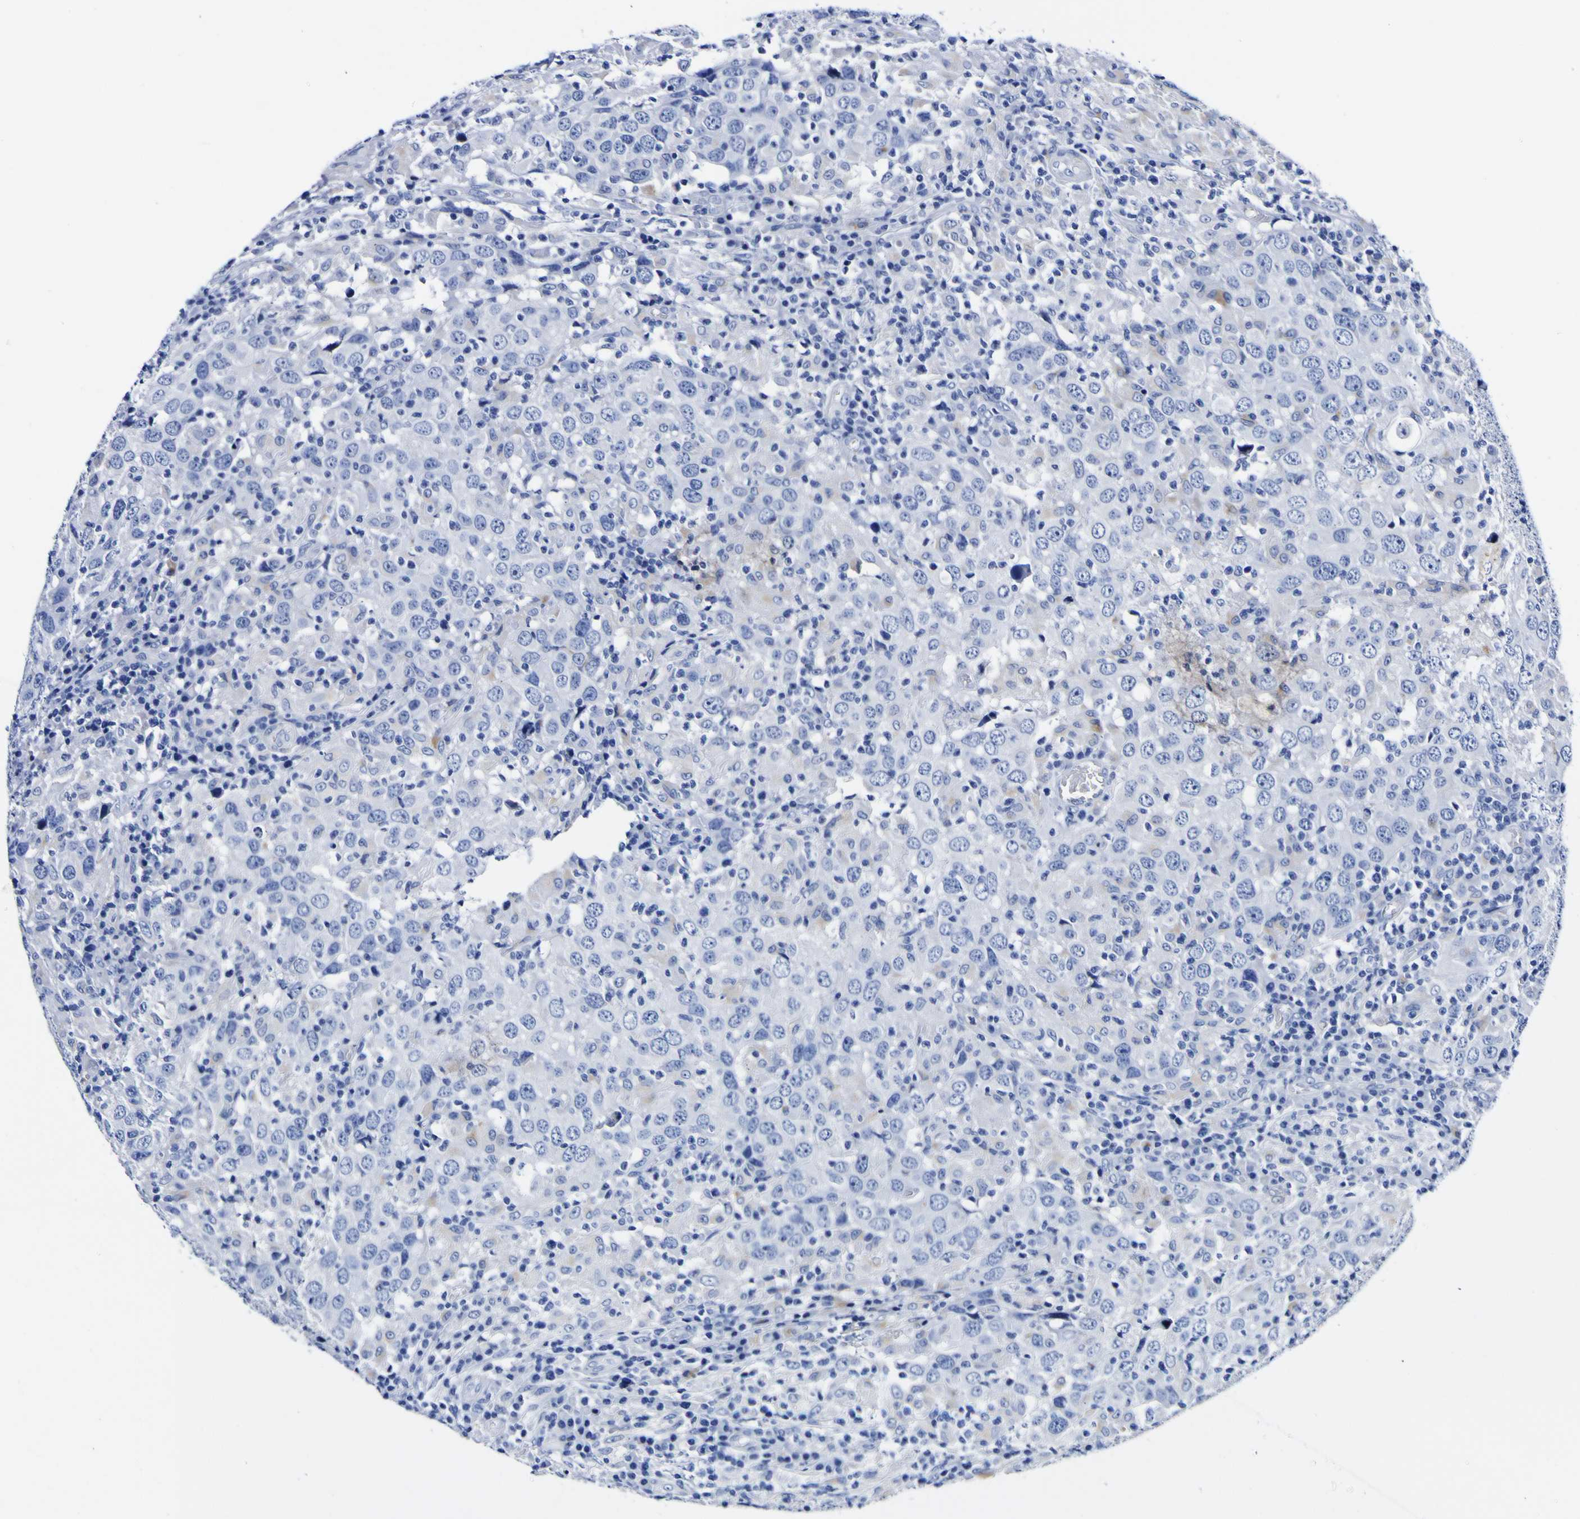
{"staining": {"intensity": "moderate", "quantity": "<25%", "location": "cytoplasmic/membranous"}, "tissue": "head and neck cancer", "cell_type": "Tumor cells", "image_type": "cancer", "snomed": [{"axis": "morphology", "description": "Adenocarcinoma, NOS"}, {"axis": "topography", "description": "Salivary gland"}, {"axis": "topography", "description": "Head-Neck"}], "caption": "Head and neck cancer (adenocarcinoma) stained with DAB (3,3'-diaminobenzidine) IHC demonstrates low levels of moderate cytoplasmic/membranous expression in approximately <25% of tumor cells.", "gene": "HLA-DQA1", "patient": {"sex": "female", "age": 65}}